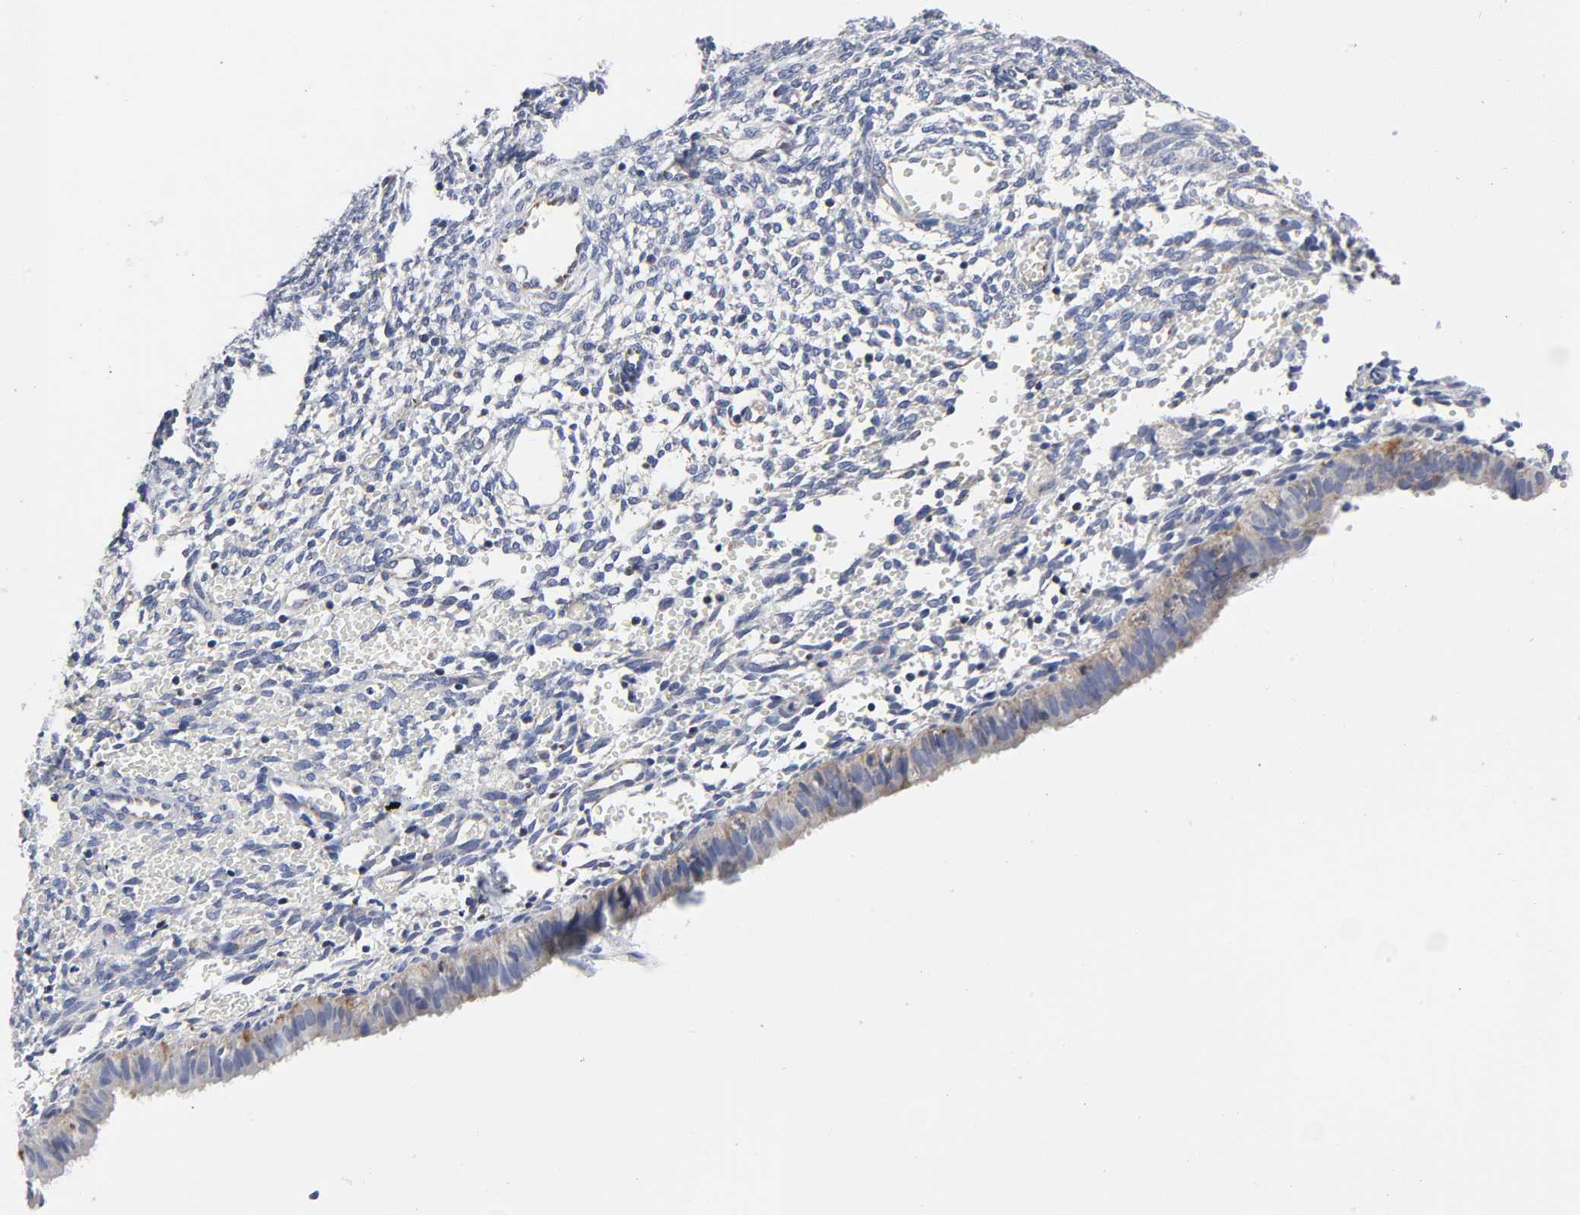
{"staining": {"intensity": "negative", "quantity": "none", "location": "none"}, "tissue": "endometrium", "cell_type": "Cells in endometrial stroma", "image_type": "normal", "snomed": [{"axis": "morphology", "description": "Normal tissue, NOS"}, {"axis": "topography", "description": "Endometrium"}], "caption": "This is an immunohistochemistry photomicrograph of normal human endometrium. There is no expression in cells in endometrial stroma.", "gene": "AOPEP", "patient": {"sex": "female", "age": 33}}